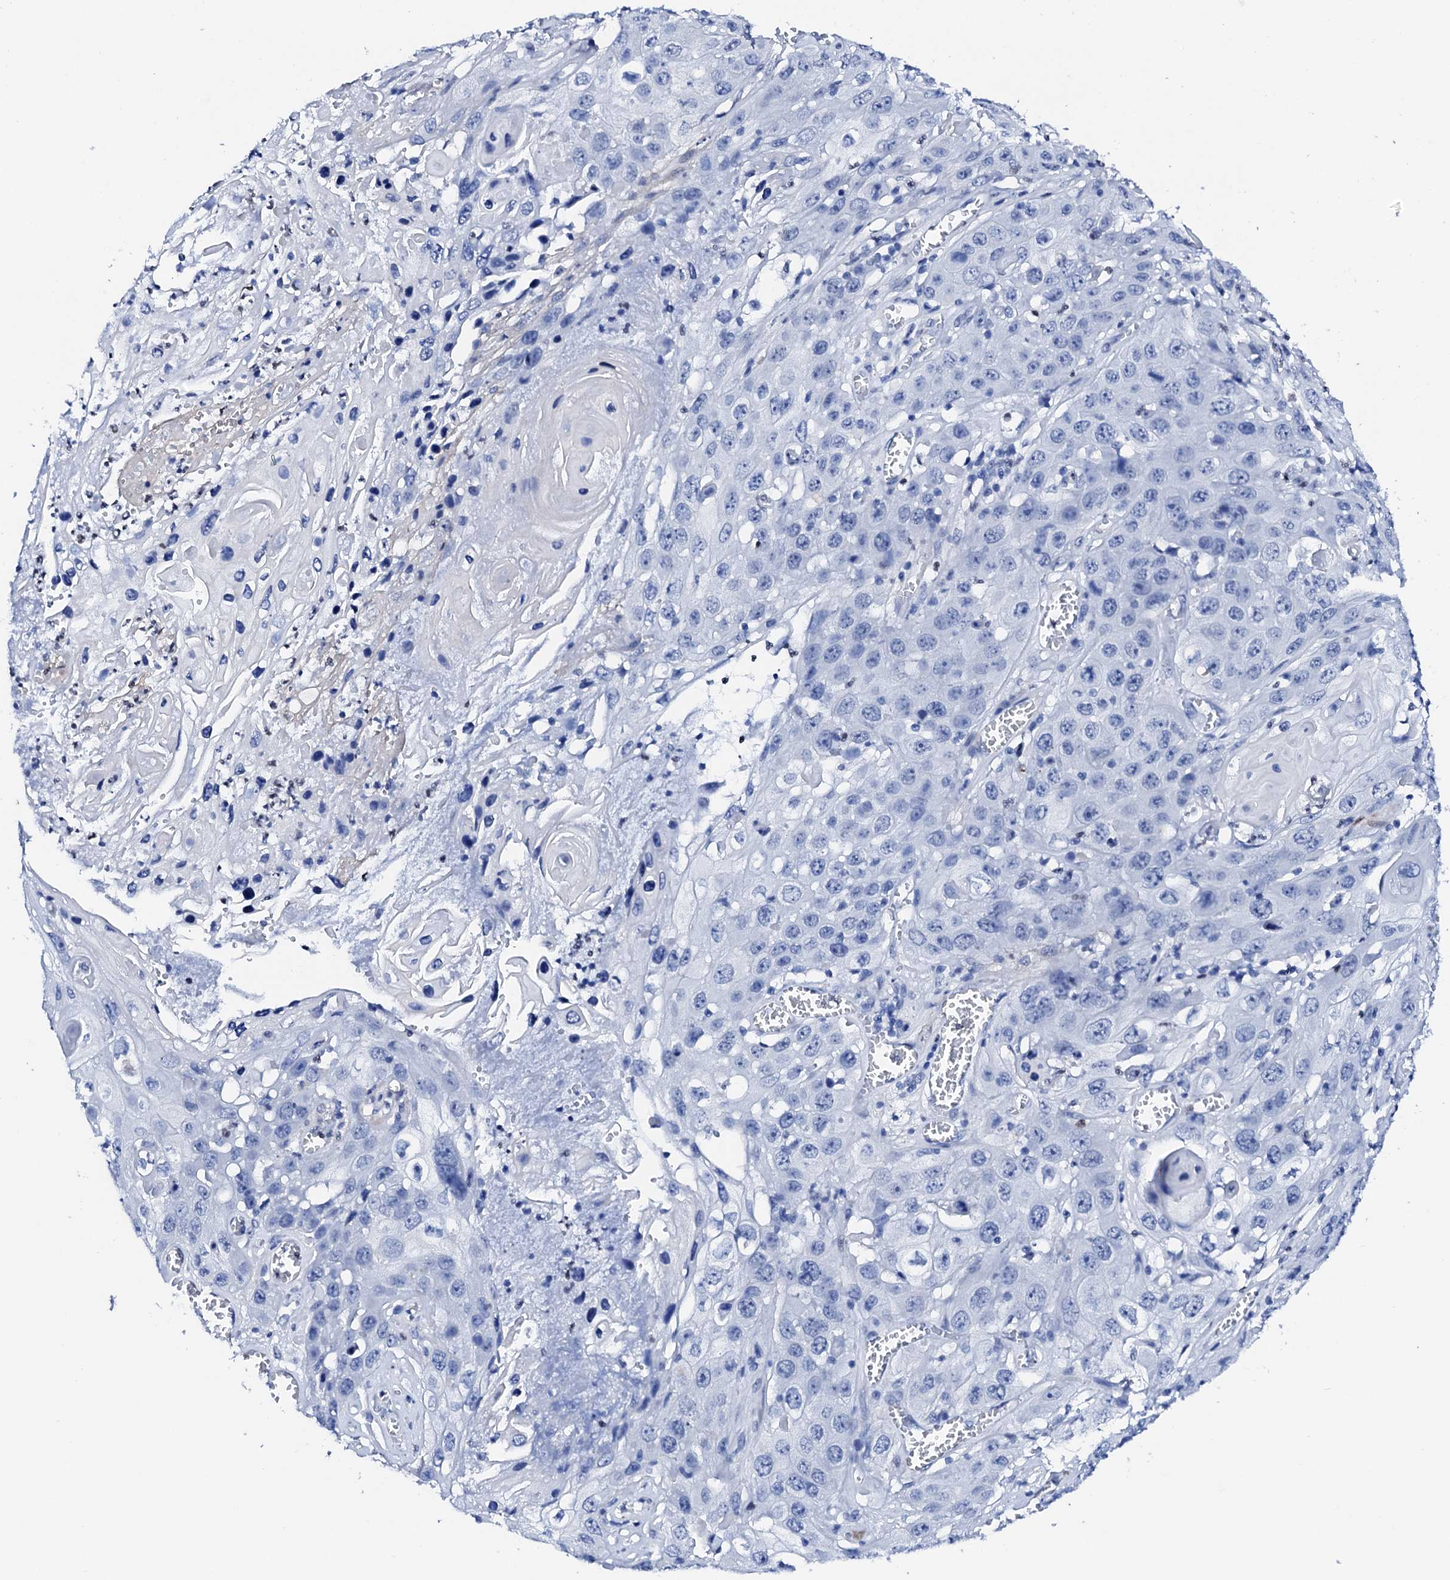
{"staining": {"intensity": "negative", "quantity": "none", "location": "none"}, "tissue": "skin cancer", "cell_type": "Tumor cells", "image_type": "cancer", "snomed": [{"axis": "morphology", "description": "Squamous cell carcinoma, NOS"}, {"axis": "topography", "description": "Skin"}], "caption": "High magnification brightfield microscopy of skin cancer (squamous cell carcinoma) stained with DAB (3,3'-diaminobenzidine) (brown) and counterstained with hematoxylin (blue): tumor cells show no significant positivity.", "gene": "NRIP2", "patient": {"sex": "male", "age": 55}}